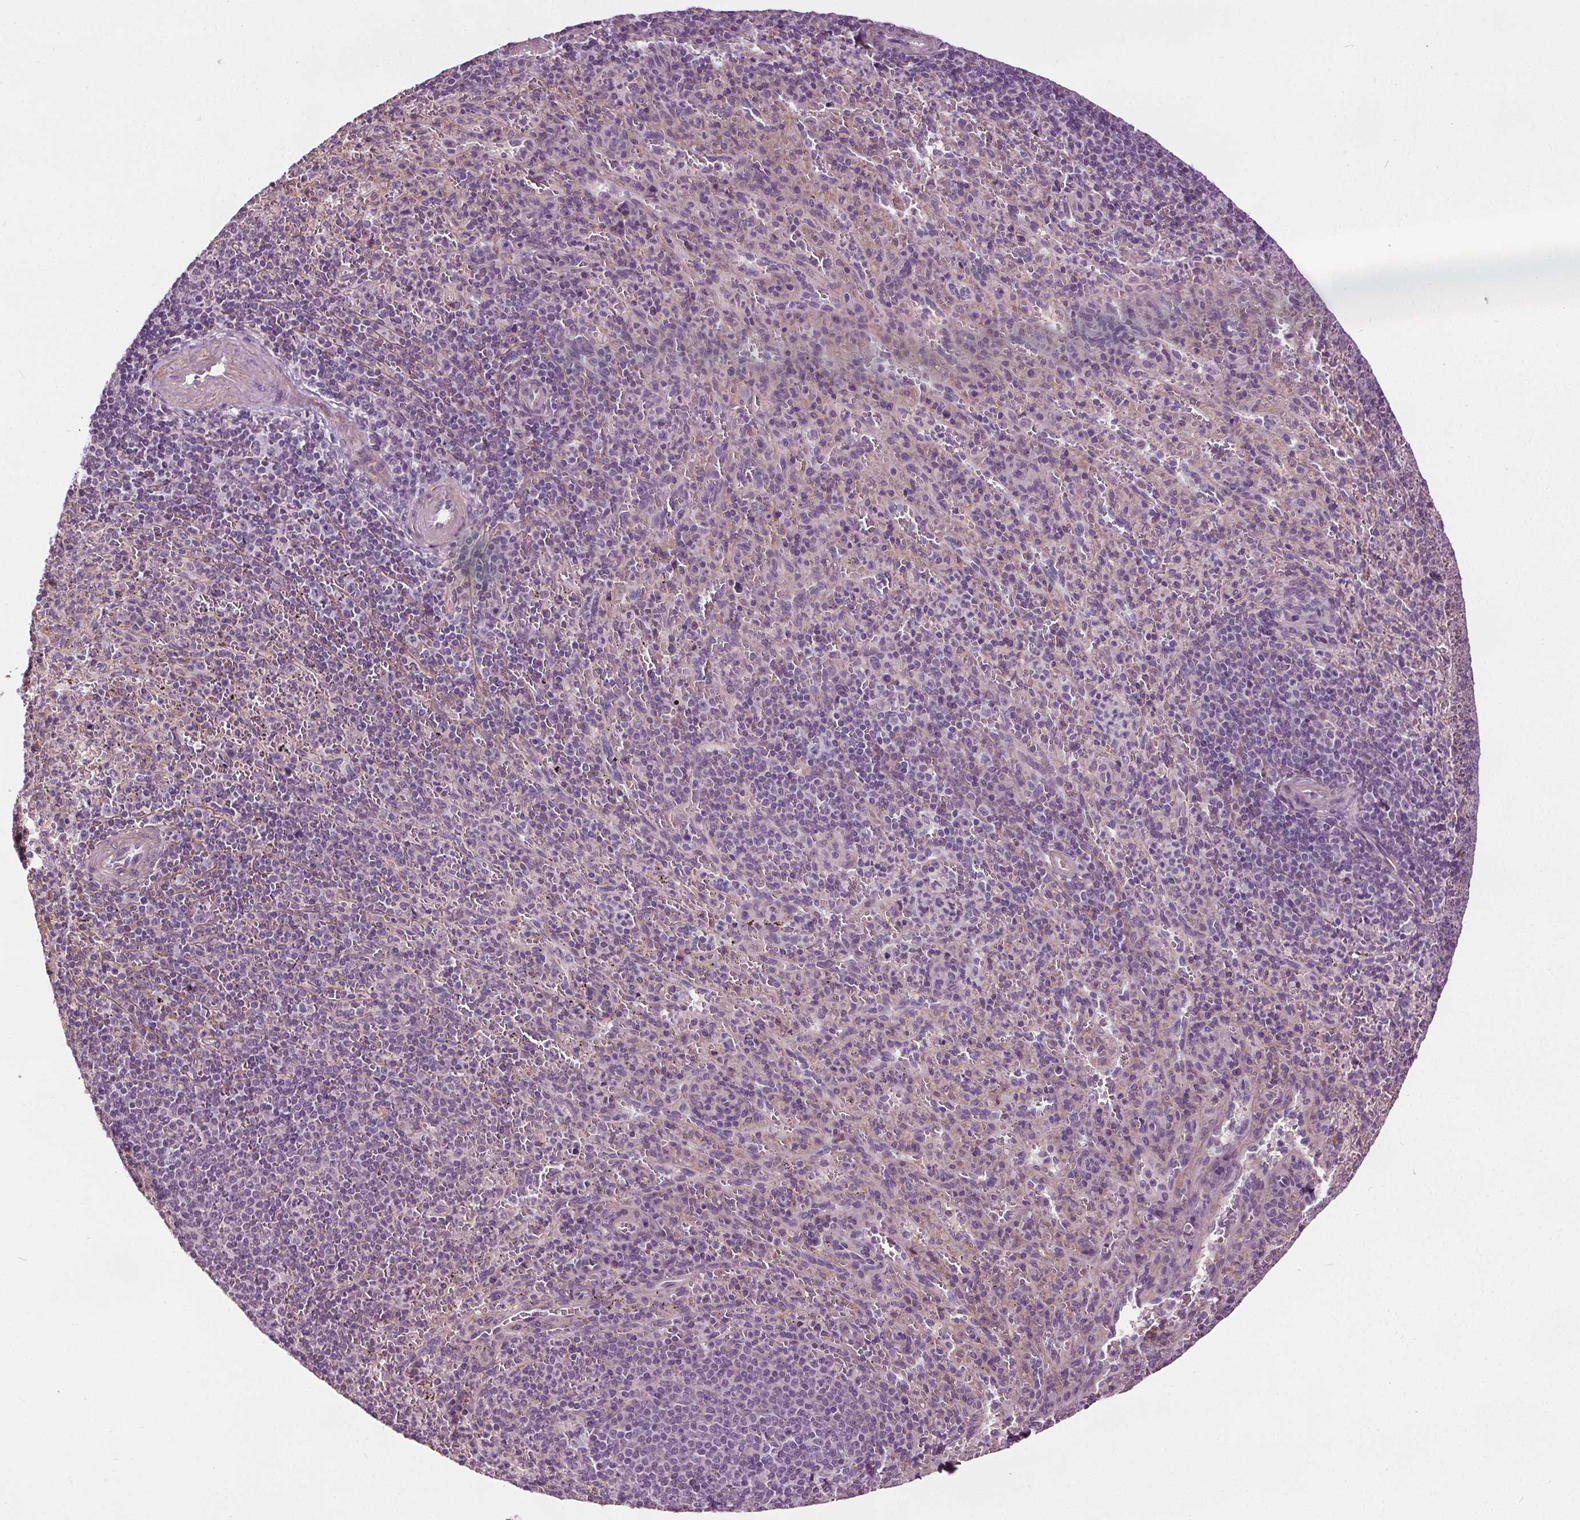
{"staining": {"intensity": "negative", "quantity": "none", "location": "none"}, "tissue": "spleen", "cell_type": "Cells in red pulp", "image_type": "normal", "snomed": [{"axis": "morphology", "description": "Normal tissue, NOS"}, {"axis": "topography", "description": "Spleen"}], "caption": "Histopathology image shows no significant protein positivity in cells in red pulp of normal spleen. The staining is performed using DAB (3,3'-diaminobenzidine) brown chromogen with nuclei counter-stained in using hematoxylin.", "gene": "RASA1", "patient": {"sex": "male", "age": 57}}